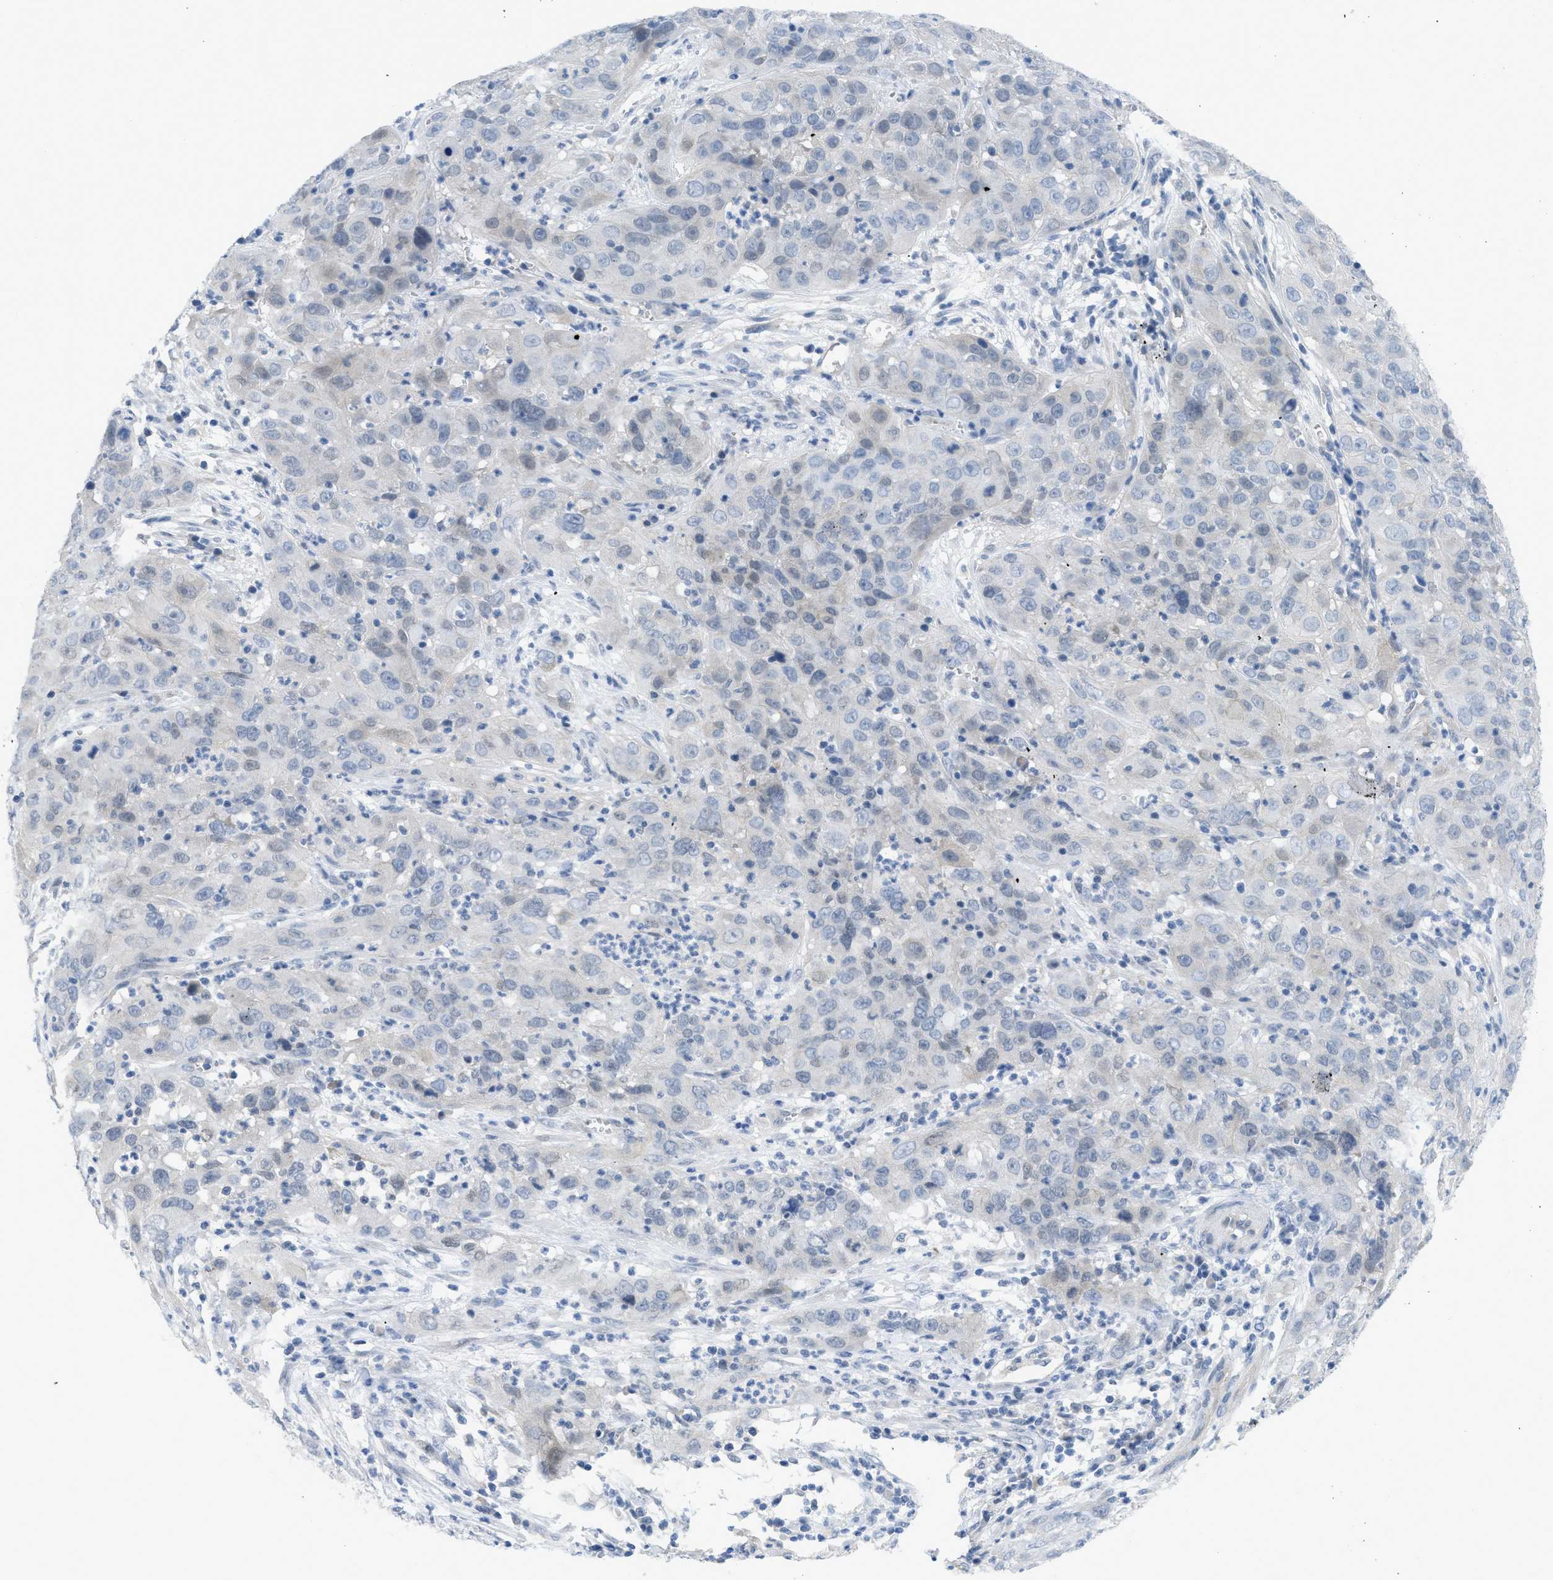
{"staining": {"intensity": "negative", "quantity": "none", "location": "none"}, "tissue": "cervical cancer", "cell_type": "Tumor cells", "image_type": "cancer", "snomed": [{"axis": "morphology", "description": "Squamous cell carcinoma, NOS"}, {"axis": "topography", "description": "Cervix"}], "caption": "Protein analysis of cervical cancer exhibits no significant positivity in tumor cells.", "gene": "TNFAIP1", "patient": {"sex": "female", "age": 32}}